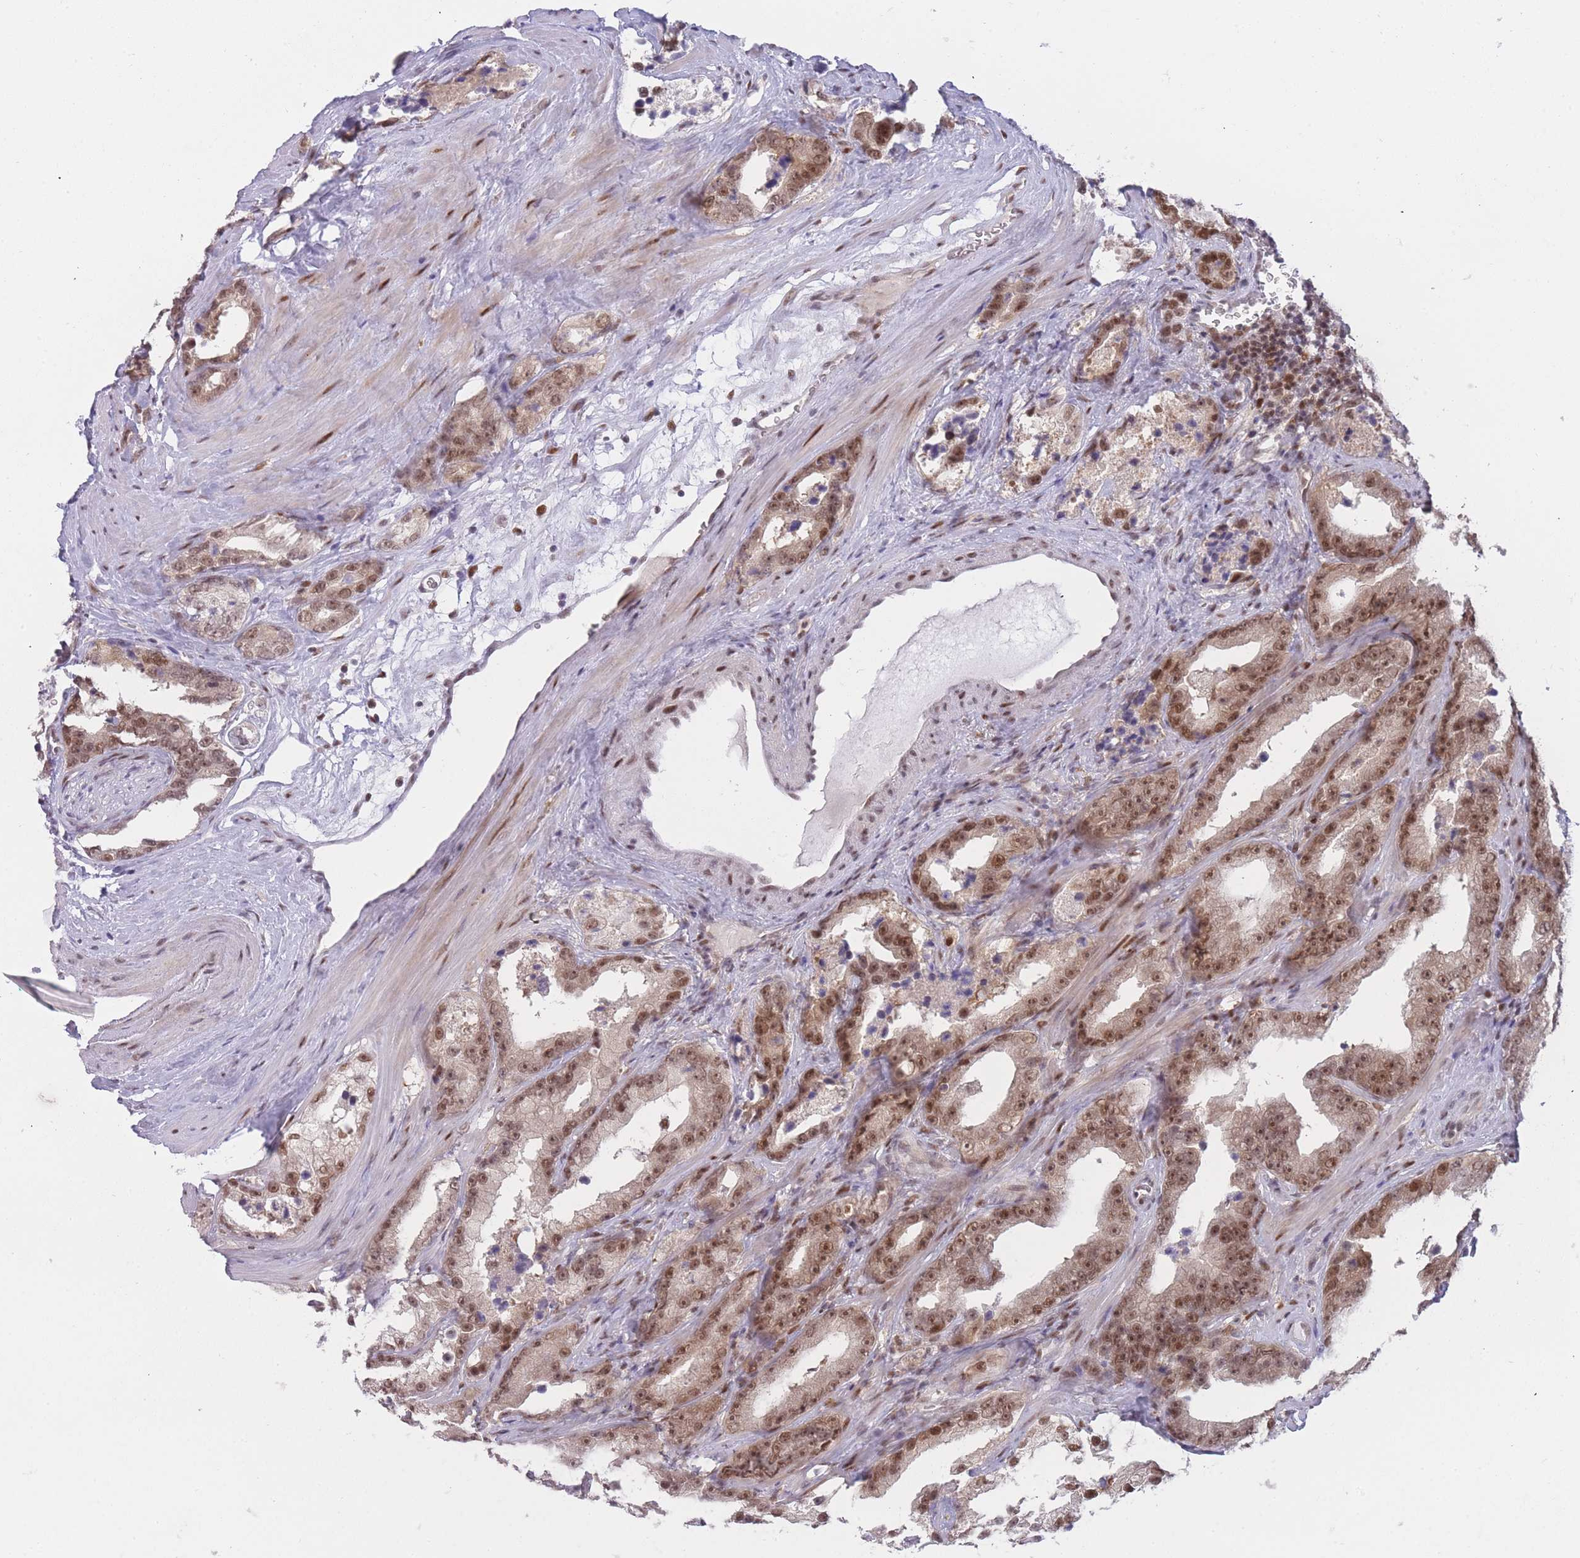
{"staining": {"intensity": "moderate", "quantity": ">75%", "location": "nuclear"}, "tissue": "prostate cancer", "cell_type": "Tumor cells", "image_type": "cancer", "snomed": [{"axis": "morphology", "description": "Adenocarcinoma, High grade"}, {"axis": "topography", "description": "Prostate"}], "caption": "Immunohistochemistry (IHC) (DAB (3,3'-diaminobenzidine)) staining of human prostate cancer demonstrates moderate nuclear protein expression in approximately >75% of tumor cells.", "gene": "DEAF1", "patient": {"sex": "male", "age": 62}}